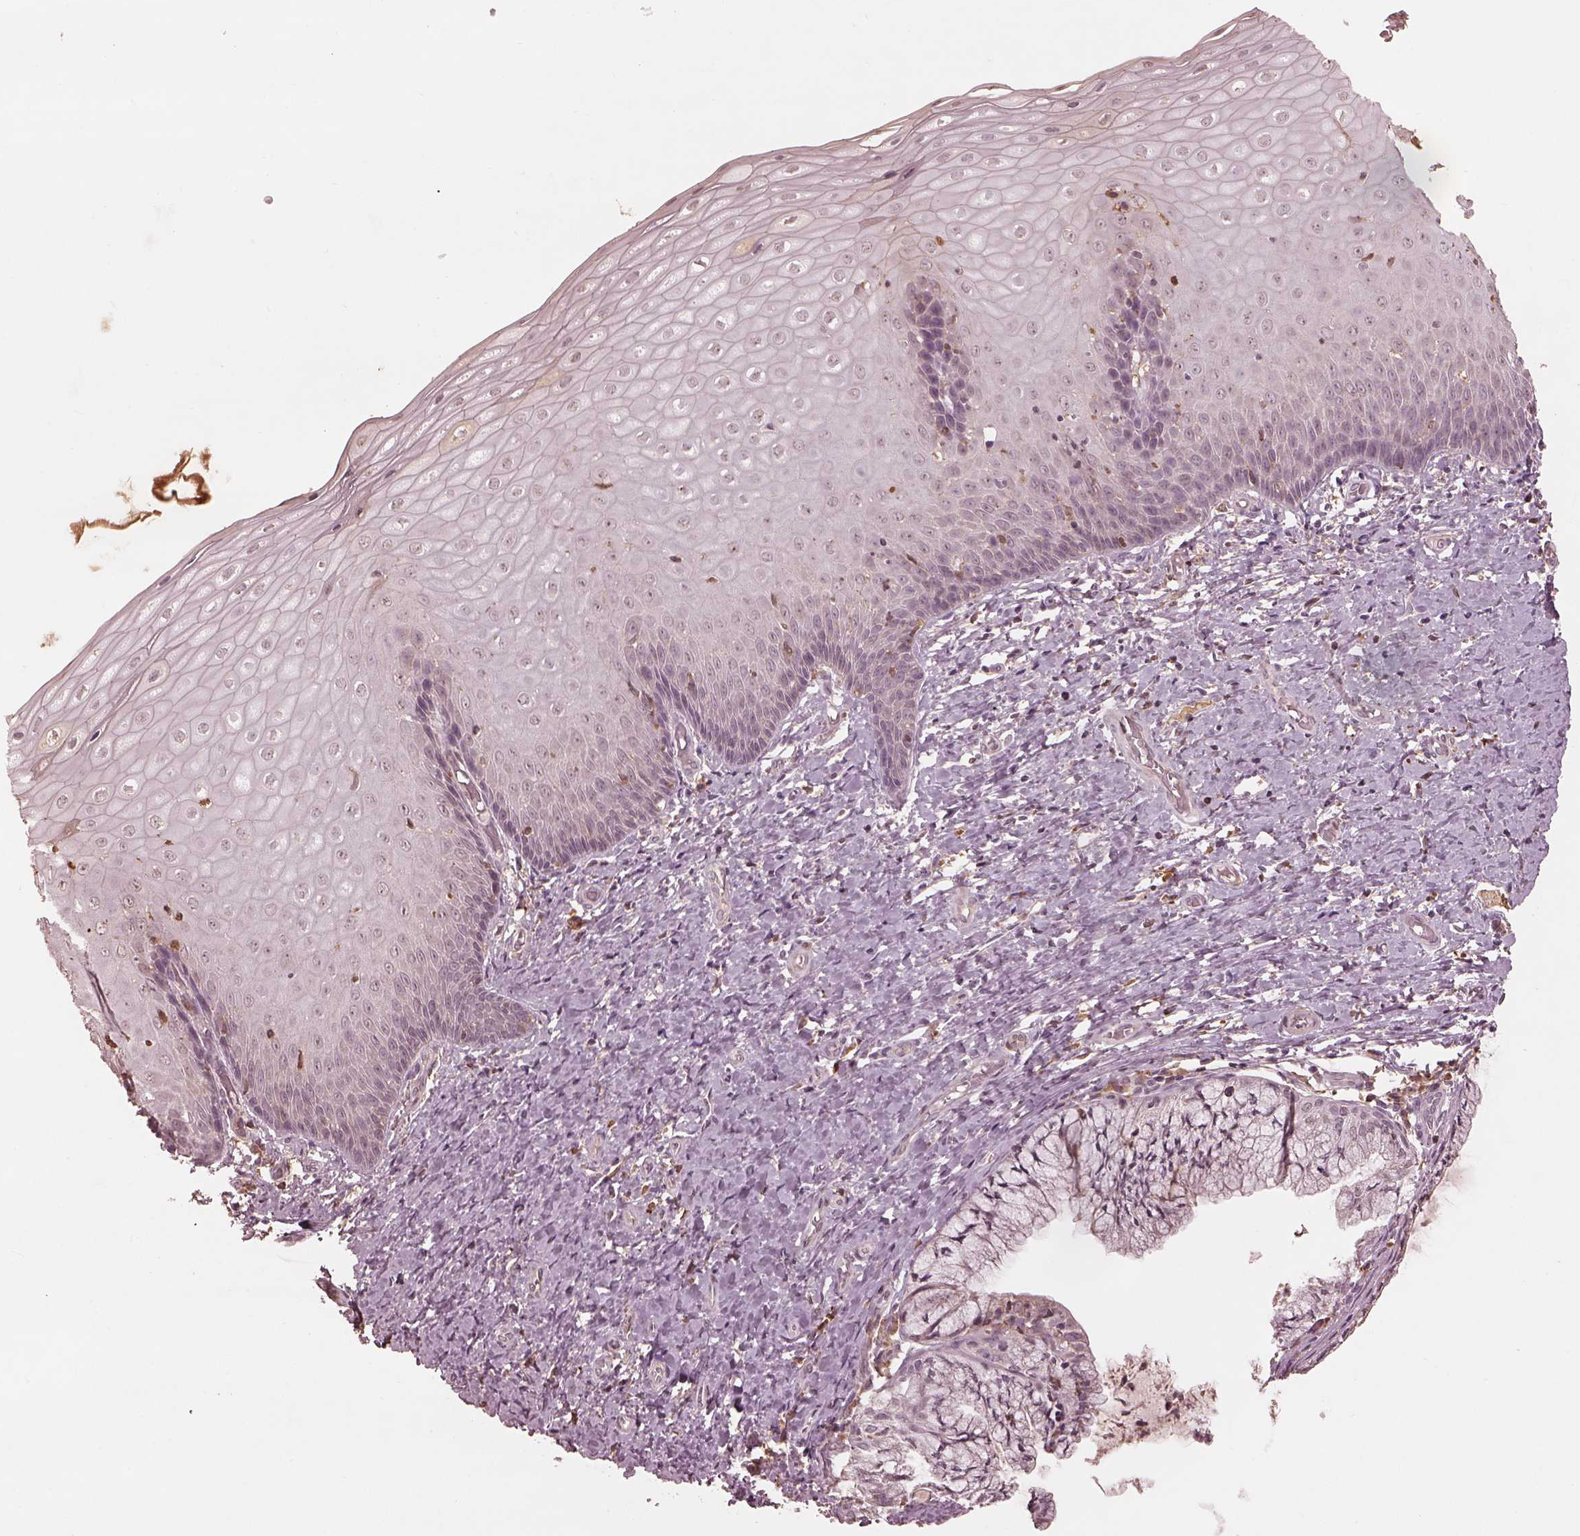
{"staining": {"intensity": "negative", "quantity": "none", "location": "none"}, "tissue": "cervix", "cell_type": "Glandular cells", "image_type": "normal", "snomed": [{"axis": "morphology", "description": "Normal tissue, NOS"}, {"axis": "topography", "description": "Cervix"}], "caption": "Immunohistochemistry (IHC) photomicrograph of unremarkable cervix: human cervix stained with DAB (3,3'-diaminobenzidine) reveals no significant protein positivity in glandular cells.", "gene": "CALR3", "patient": {"sex": "female", "age": 37}}